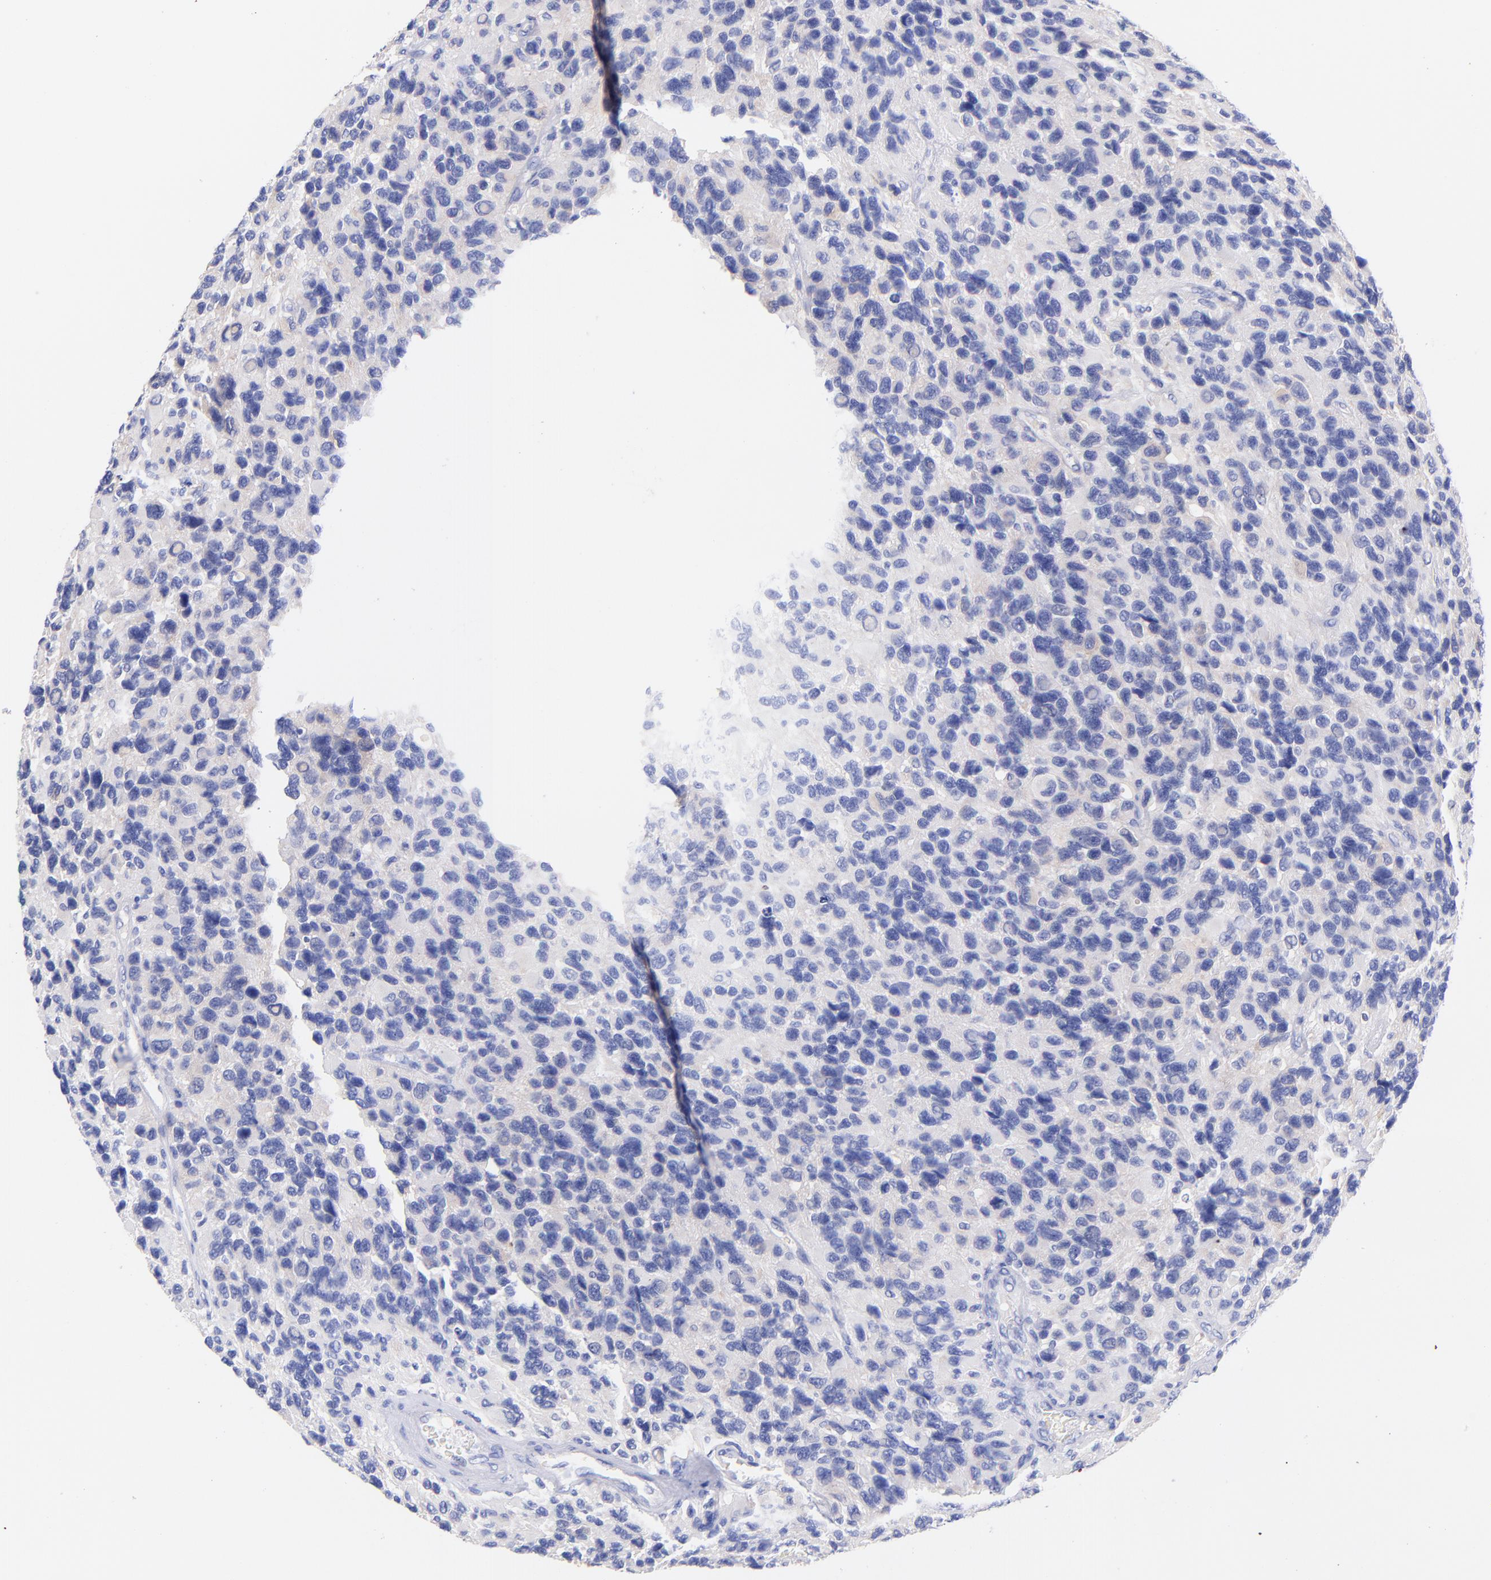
{"staining": {"intensity": "negative", "quantity": "none", "location": "none"}, "tissue": "glioma", "cell_type": "Tumor cells", "image_type": "cancer", "snomed": [{"axis": "morphology", "description": "Glioma, malignant, High grade"}, {"axis": "topography", "description": "Brain"}], "caption": "Tumor cells are negative for protein expression in human malignant high-grade glioma.", "gene": "GPHN", "patient": {"sex": "male", "age": 77}}